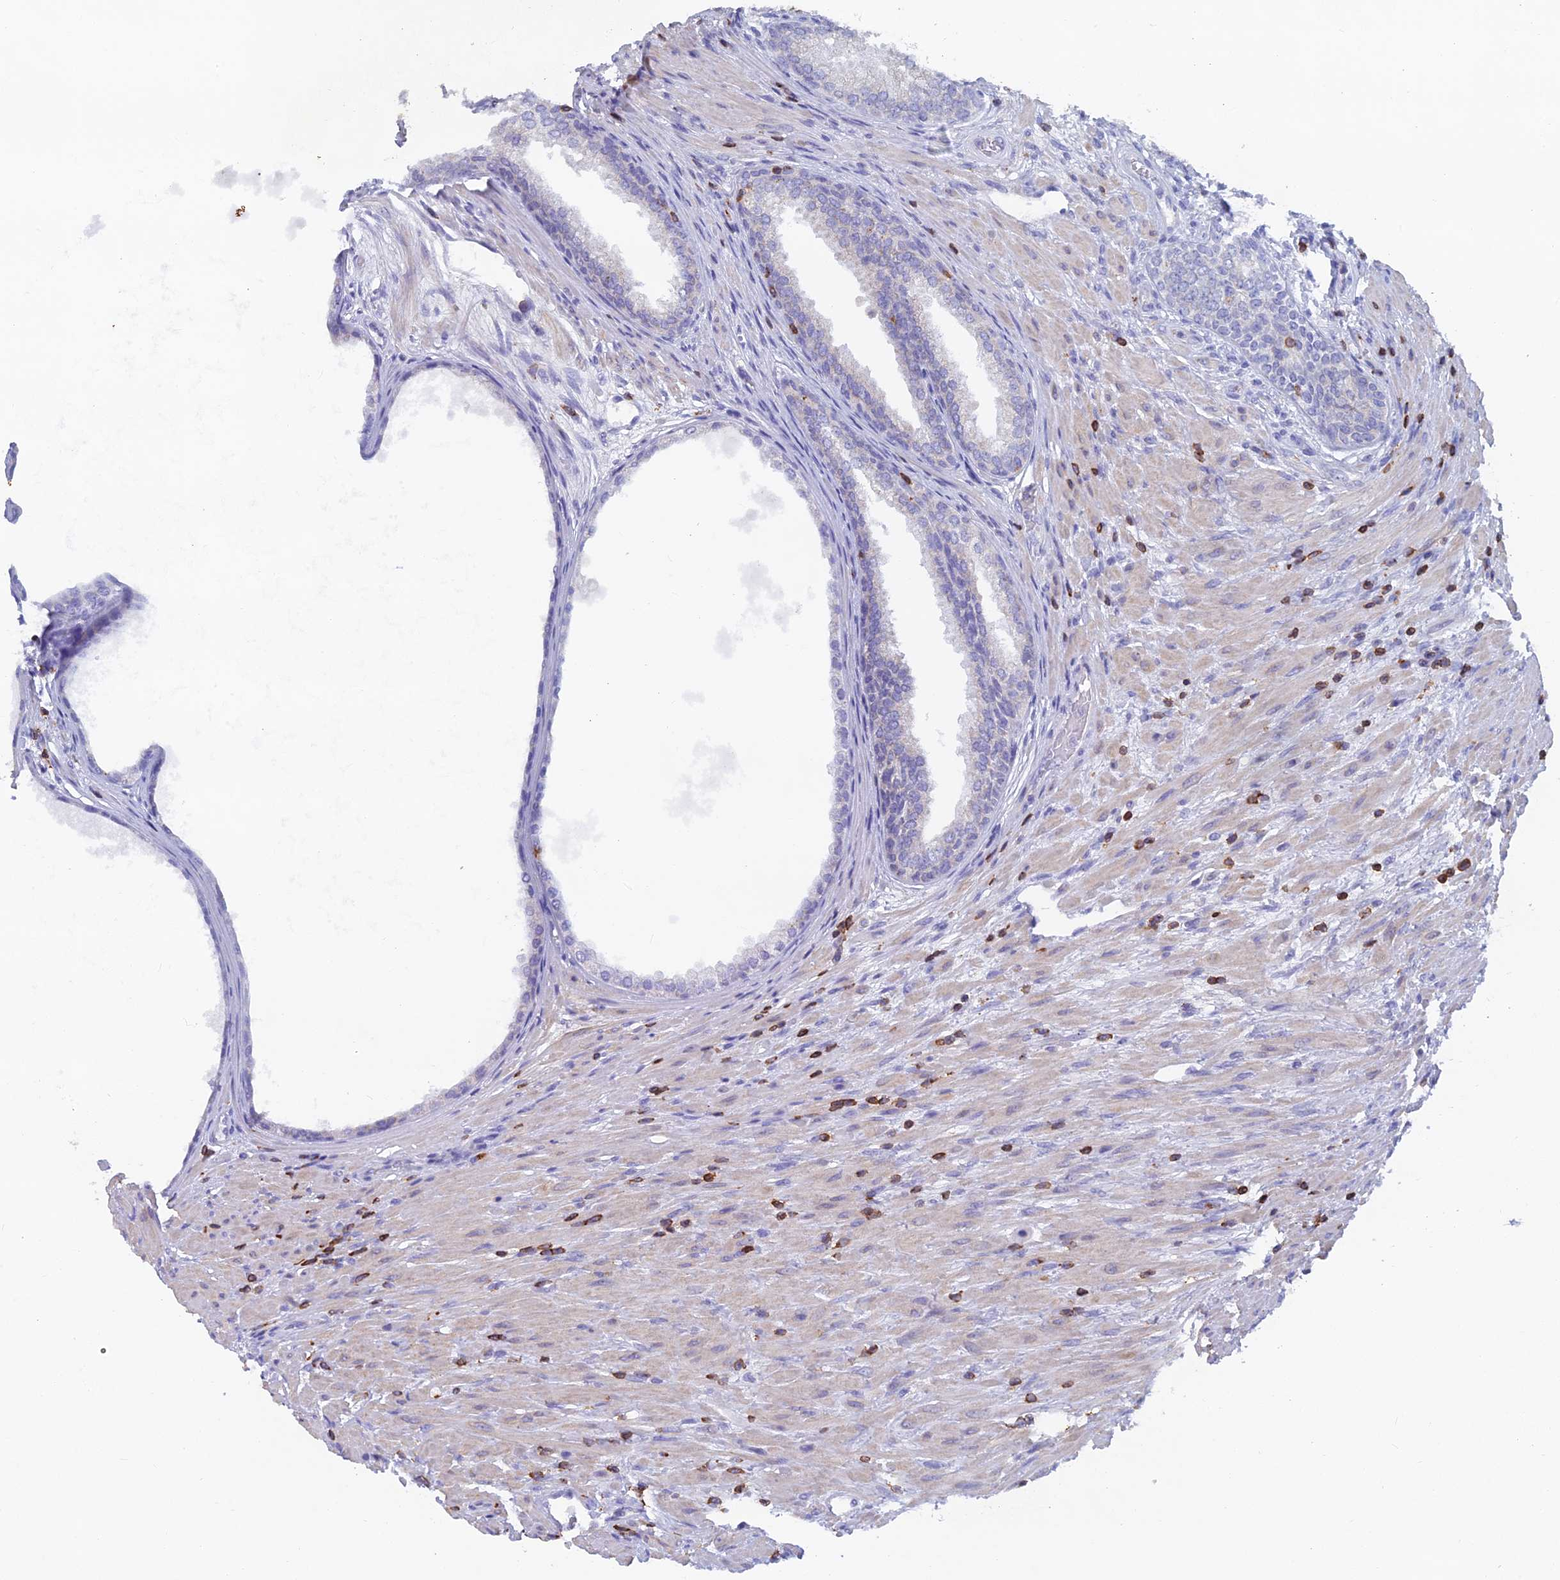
{"staining": {"intensity": "negative", "quantity": "none", "location": "none"}, "tissue": "prostate", "cell_type": "Glandular cells", "image_type": "normal", "snomed": [{"axis": "morphology", "description": "Normal tissue, NOS"}, {"axis": "topography", "description": "Prostate"}], "caption": "This is a micrograph of immunohistochemistry (IHC) staining of normal prostate, which shows no positivity in glandular cells.", "gene": "ABI3BP", "patient": {"sex": "male", "age": 76}}